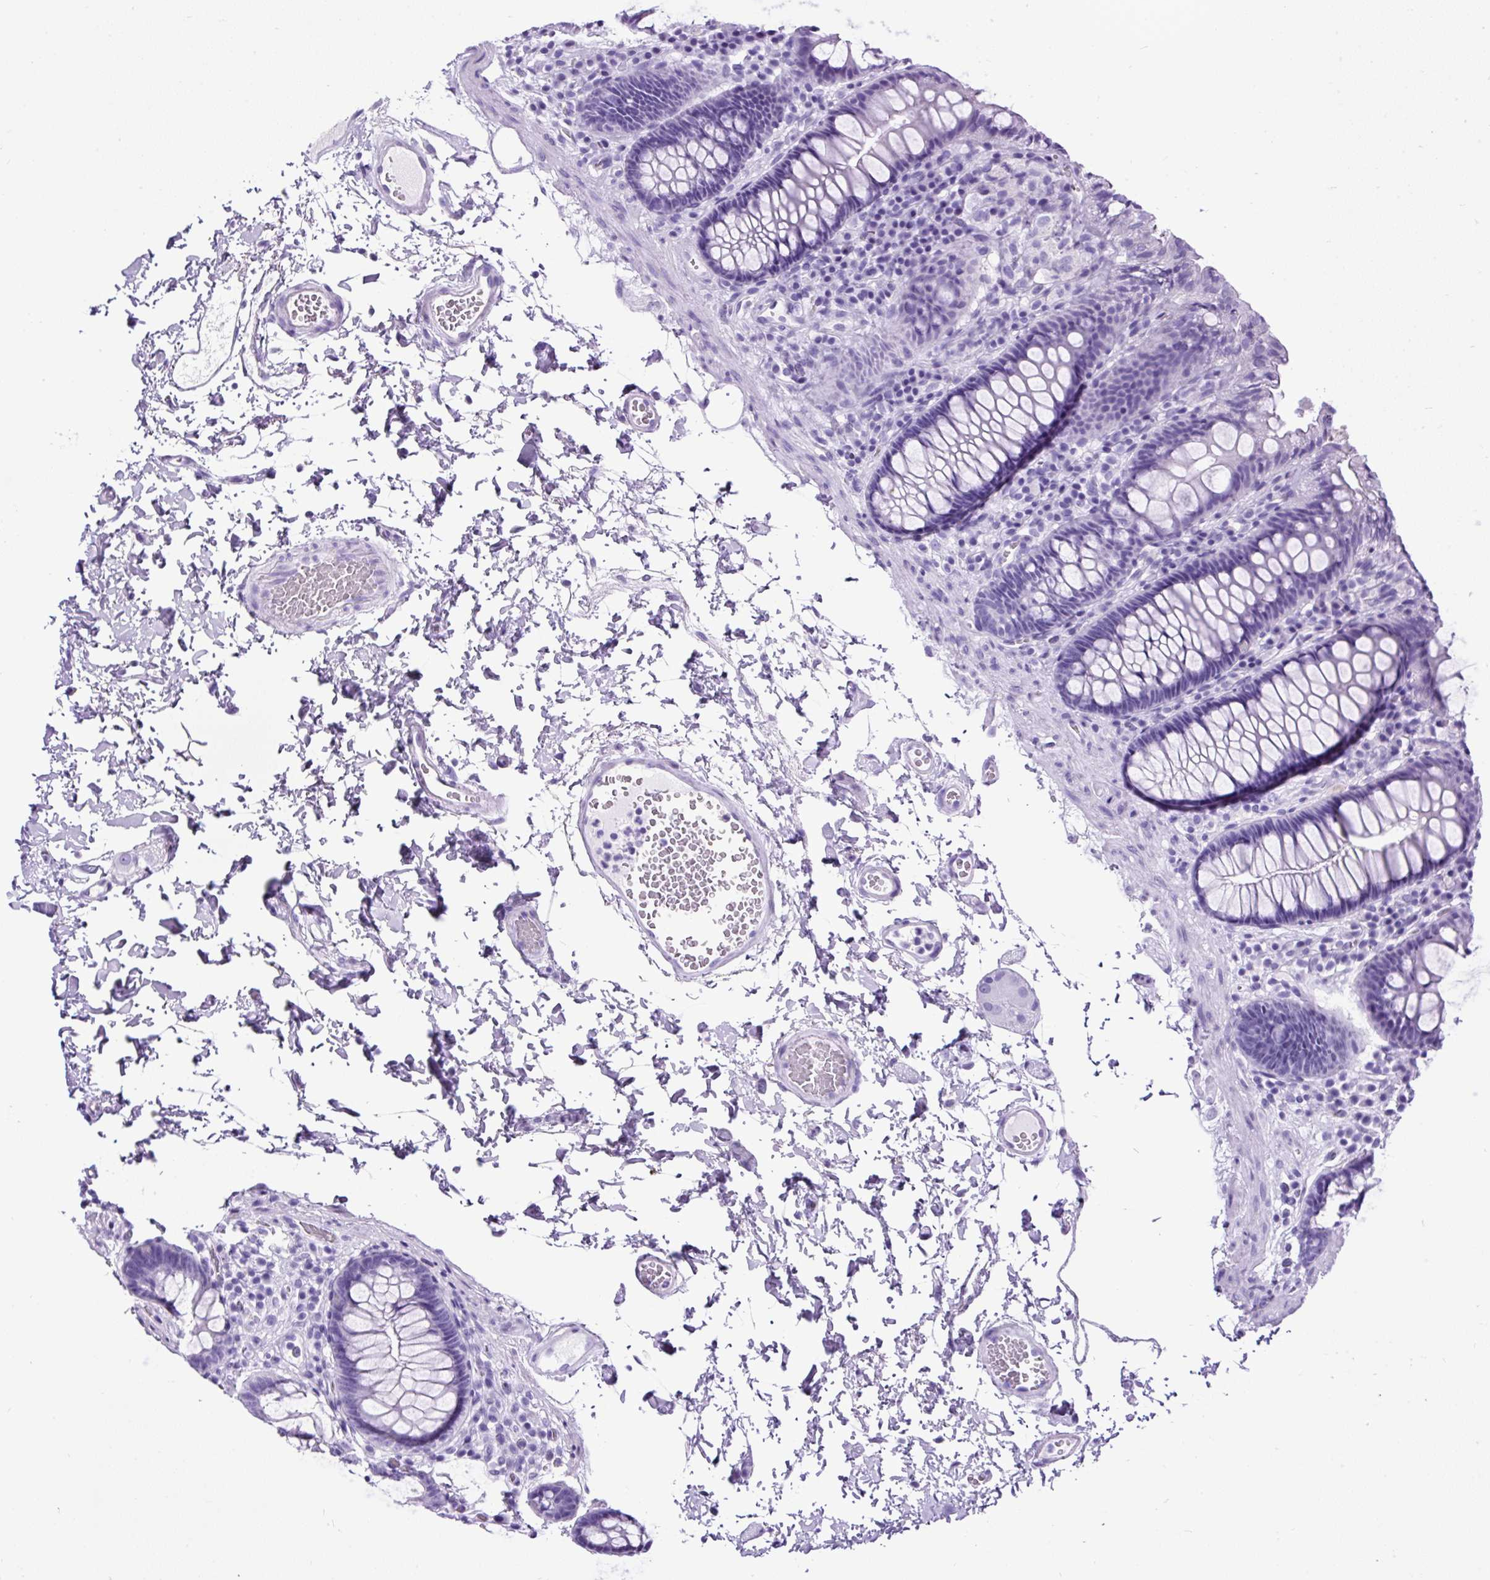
{"staining": {"intensity": "negative", "quantity": "none", "location": "none"}, "tissue": "colon", "cell_type": "Endothelial cells", "image_type": "normal", "snomed": [{"axis": "morphology", "description": "Normal tissue, NOS"}, {"axis": "topography", "description": "Colon"}, {"axis": "topography", "description": "Peripheral nerve tissue"}], "caption": "A high-resolution micrograph shows immunohistochemistry staining of benign colon, which exhibits no significant staining in endothelial cells. Nuclei are stained in blue.", "gene": "CEL", "patient": {"sex": "male", "age": 84}}